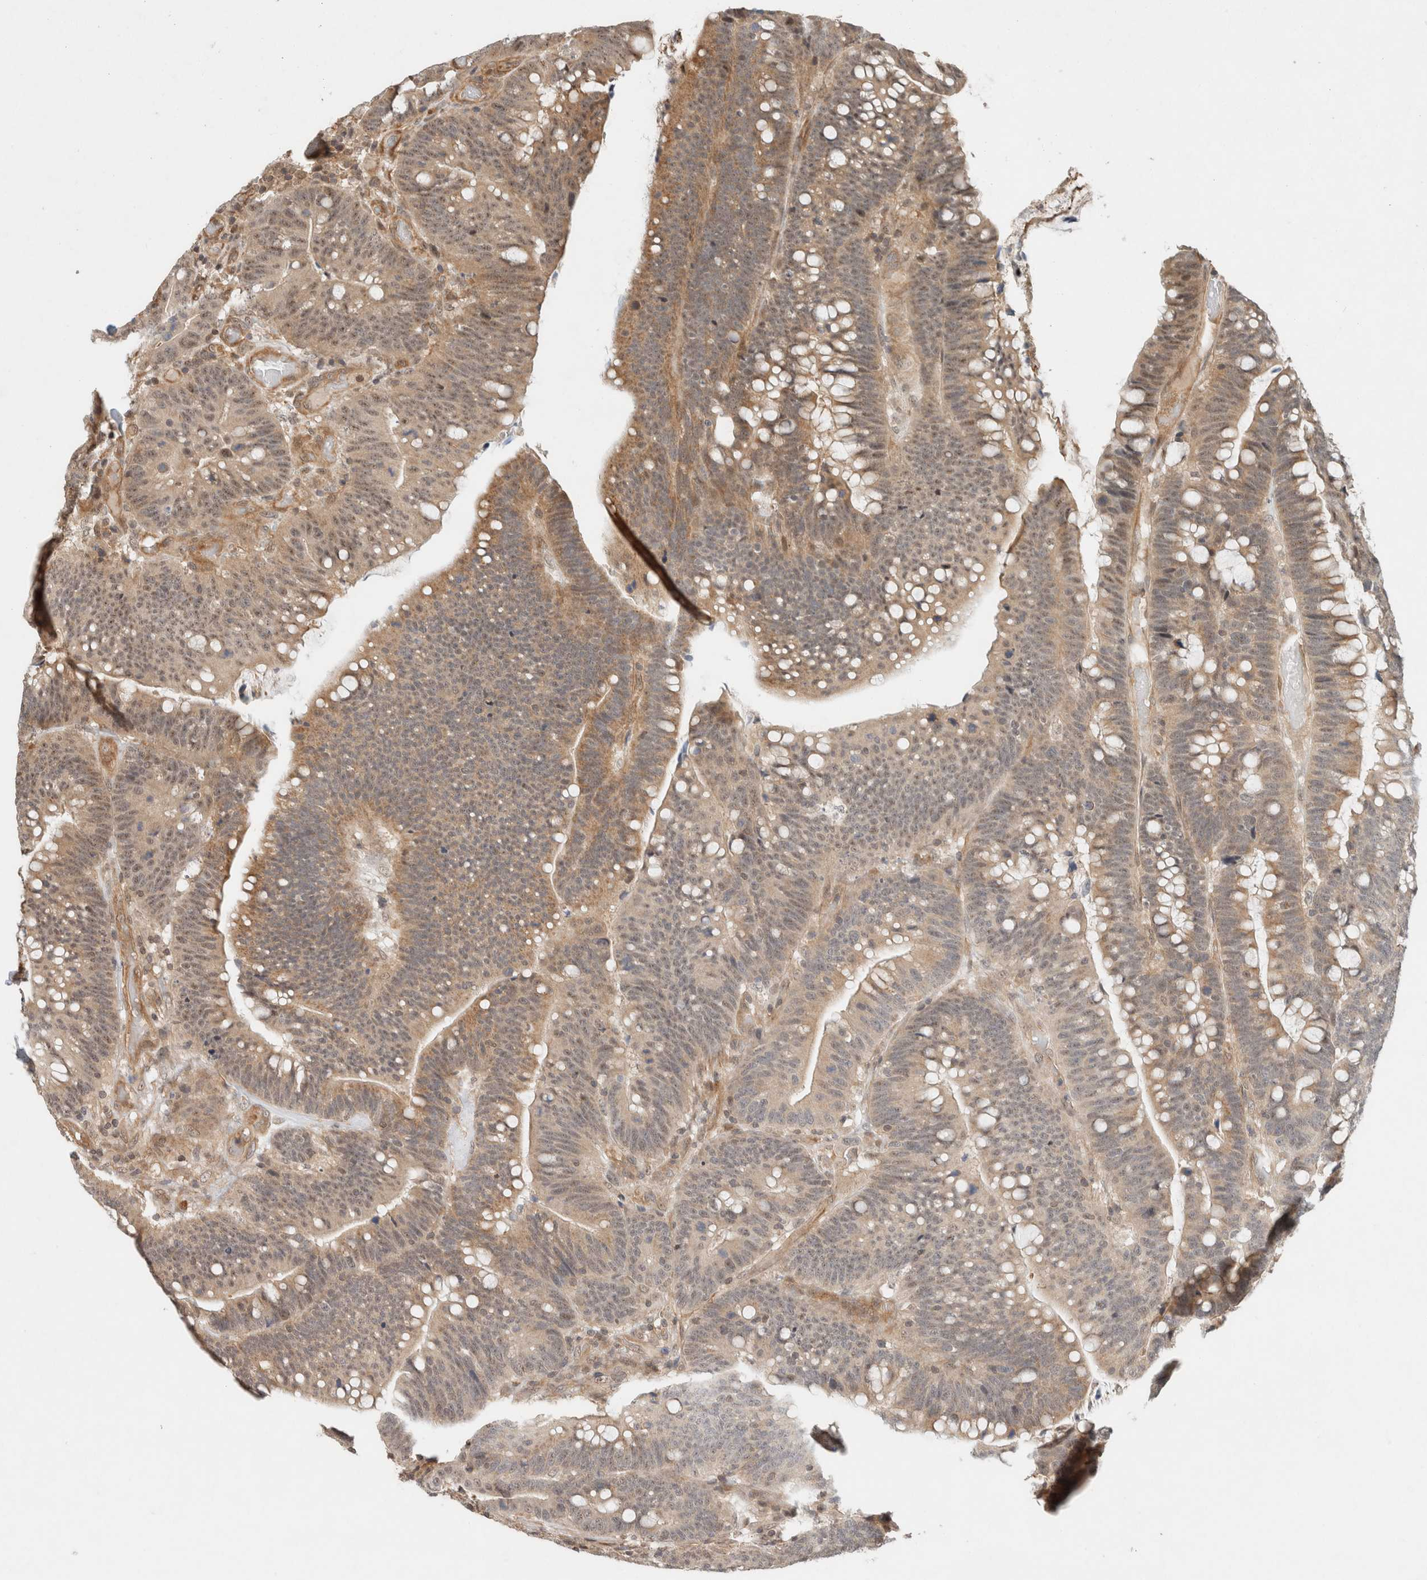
{"staining": {"intensity": "moderate", "quantity": "25%-75%", "location": "cytoplasmic/membranous,nuclear"}, "tissue": "colorectal cancer", "cell_type": "Tumor cells", "image_type": "cancer", "snomed": [{"axis": "morphology", "description": "Normal tissue, NOS"}, {"axis": "morphology", "description": "Adenocarcinoma, NOS"}, {"axis": "topography", "description": "Colon"}], "caption": "High-magnification brightfield microscopy of colorectal cancer (adenocarcinoma) stained with DAB (3,3'-diaminobenzidine) (brown) and counterstained with hematoxylin (blue). tumor cells exhibit moderate cytoplasmic/membranous and nuclear staining is identified in about25%-75% of cells. (Brightfield microscopy of DAB IHC at high magnification).", "gene": "CAAP1", "patient": {"sex": "female", "age": 66}}